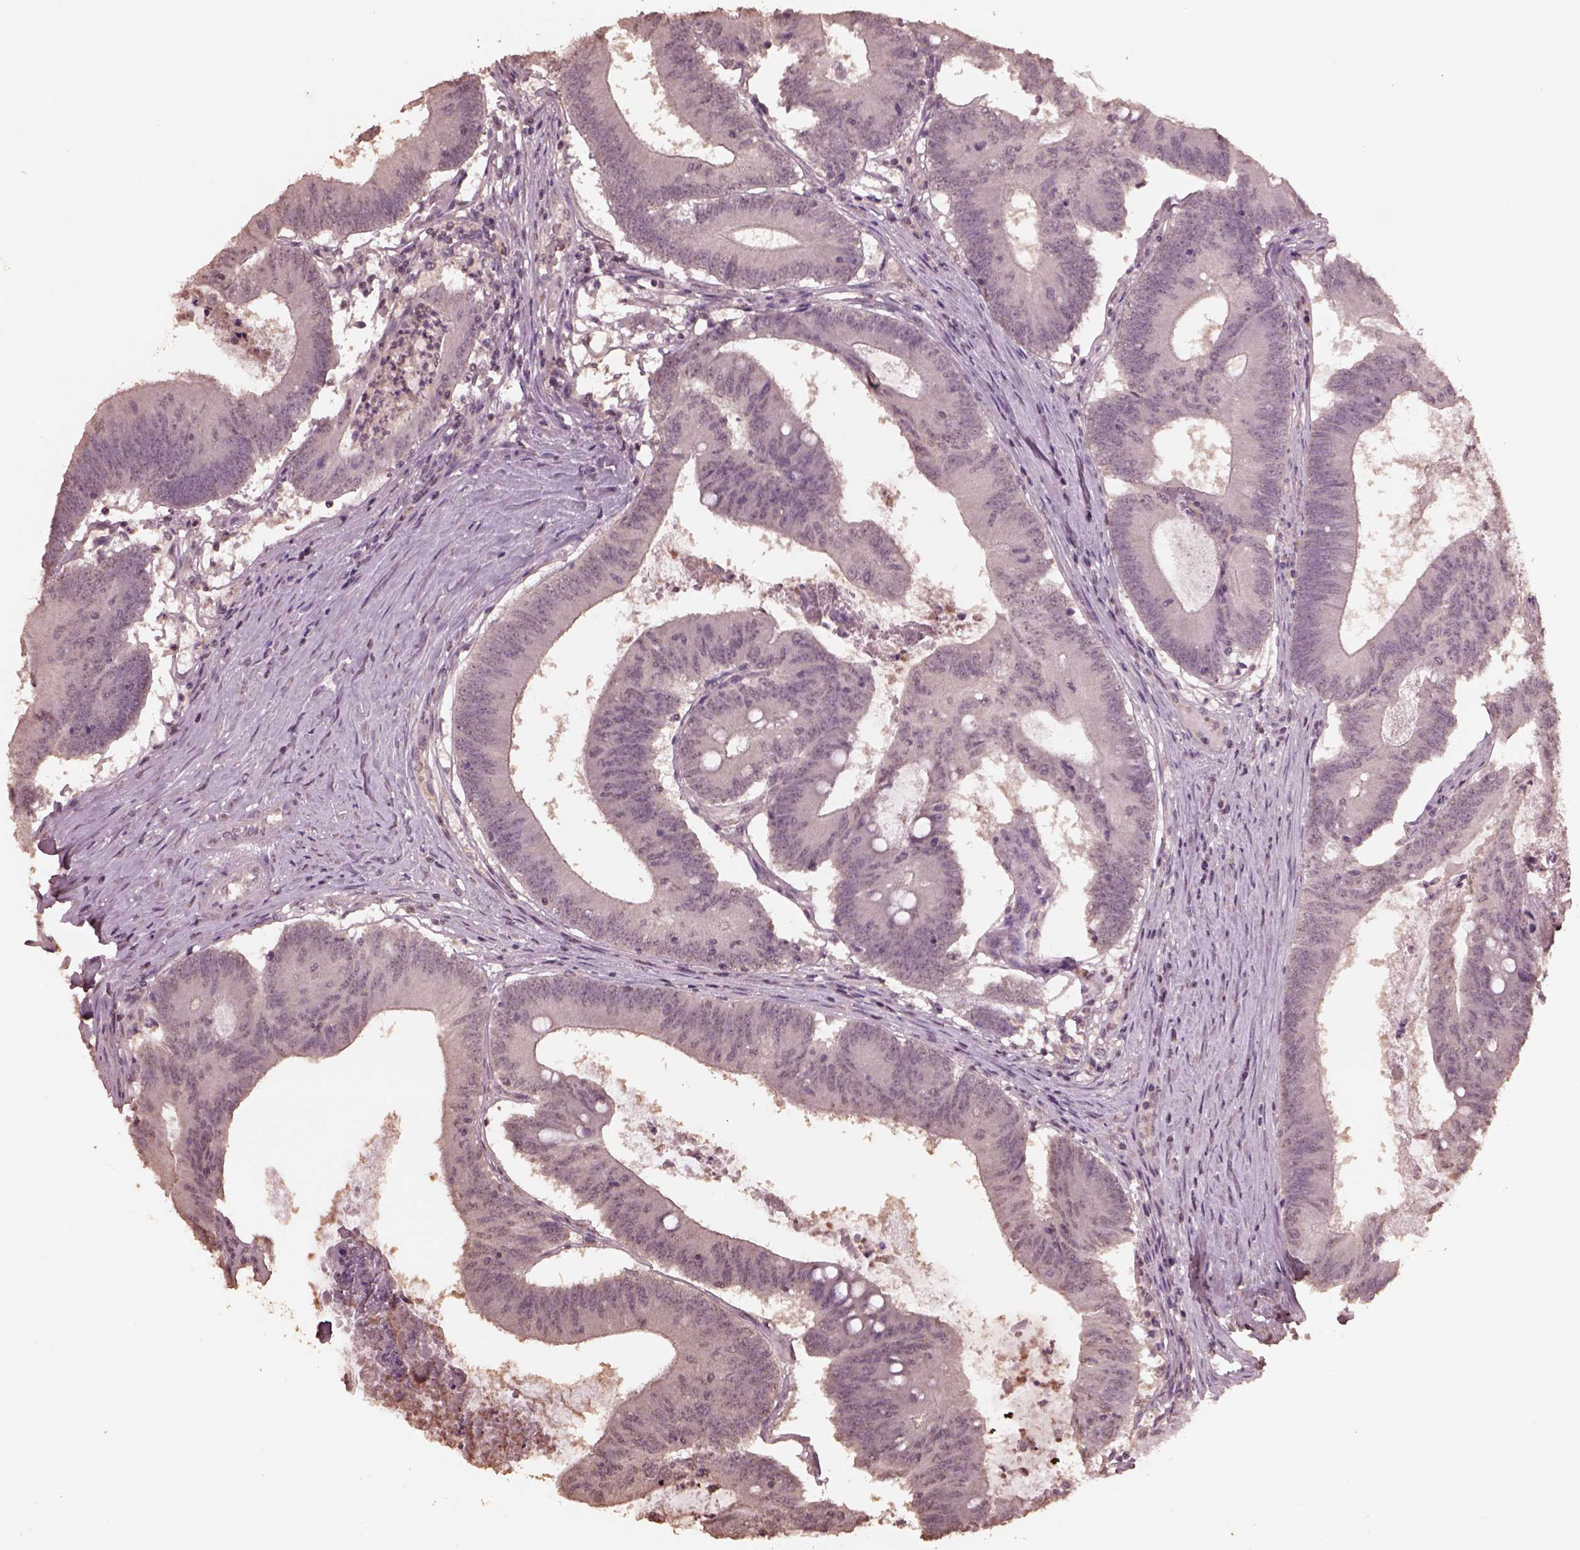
{"staining": {"intensity": "negative", "quantity": "none", "location": "none"}, "tissue": "colorectal cancer", "cell_type": "Tumor cells", "image_type": "cancer", "snomed": [{"axis": "morphology", "description": "Adenocarcinoma, NOS"}, {"axis": "topography", "description": "Colon"}], "caption": "DAB immunohistochemical staining of human adenocarcinoma (colorectal) shows no significant positivity in tumor cells. (DAB immunohistochemistry, high magnification).", "gene": "CPT1C", "patient": {"sex": "female", "age": 70}}